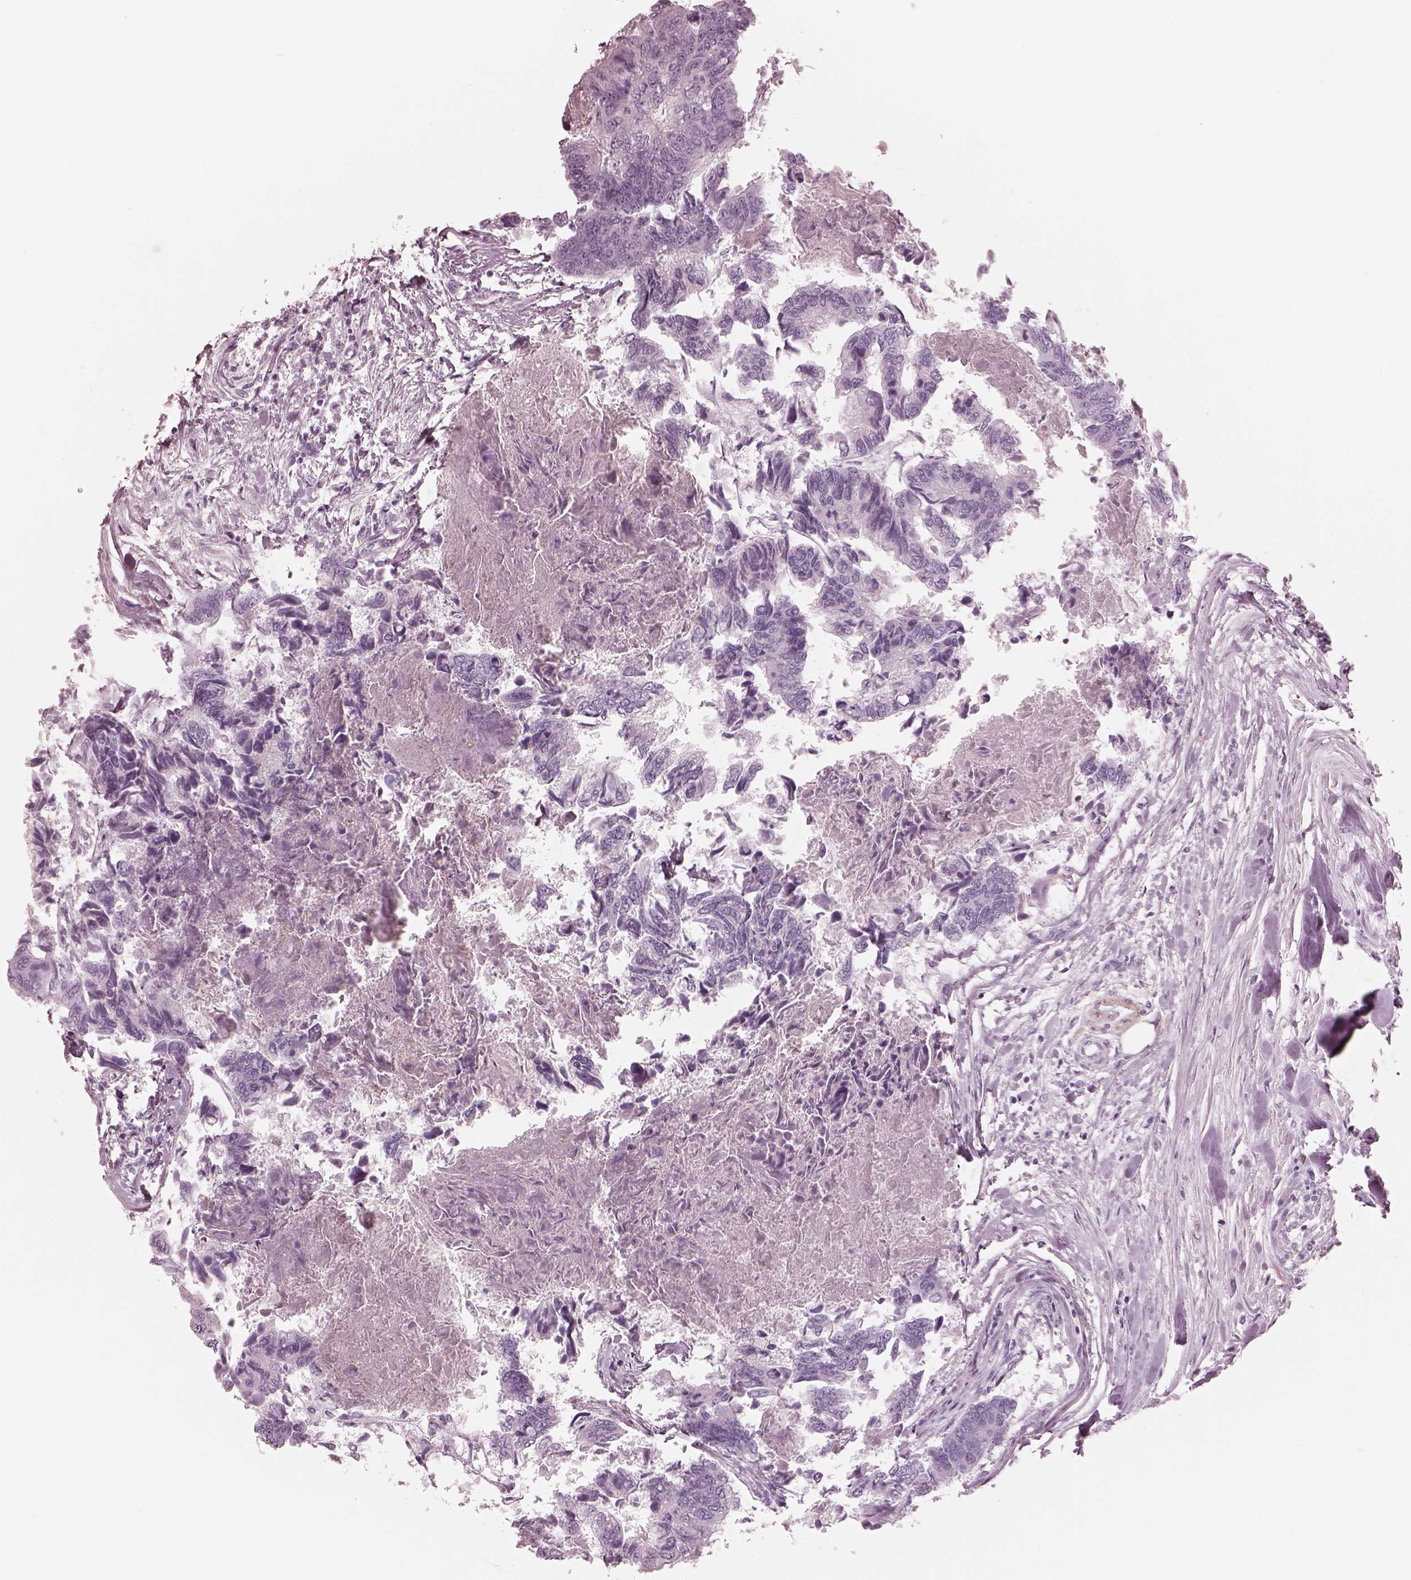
{"staining": {"intensity": "negative", "quantity": "none", "location": "none"}, "tissue": "colorectal cancer", "cell_type": "Tumor cells", "image_type": "cancer", "snomed": [{"axis": "morphology", "description": "Adenocarcinoma, NOS"}, {"axis": "topography", "description": "Colon"}], "caption": "DAB immunohistochemical staining of human colorectal cancer shows no significant staining in tumor cells. The staining is performed using DAB brown chromogen with nuclei counter-stained in using hematoxylin.", "gene": "CADM2", "patient": {"sex": "female", "age": 65}}